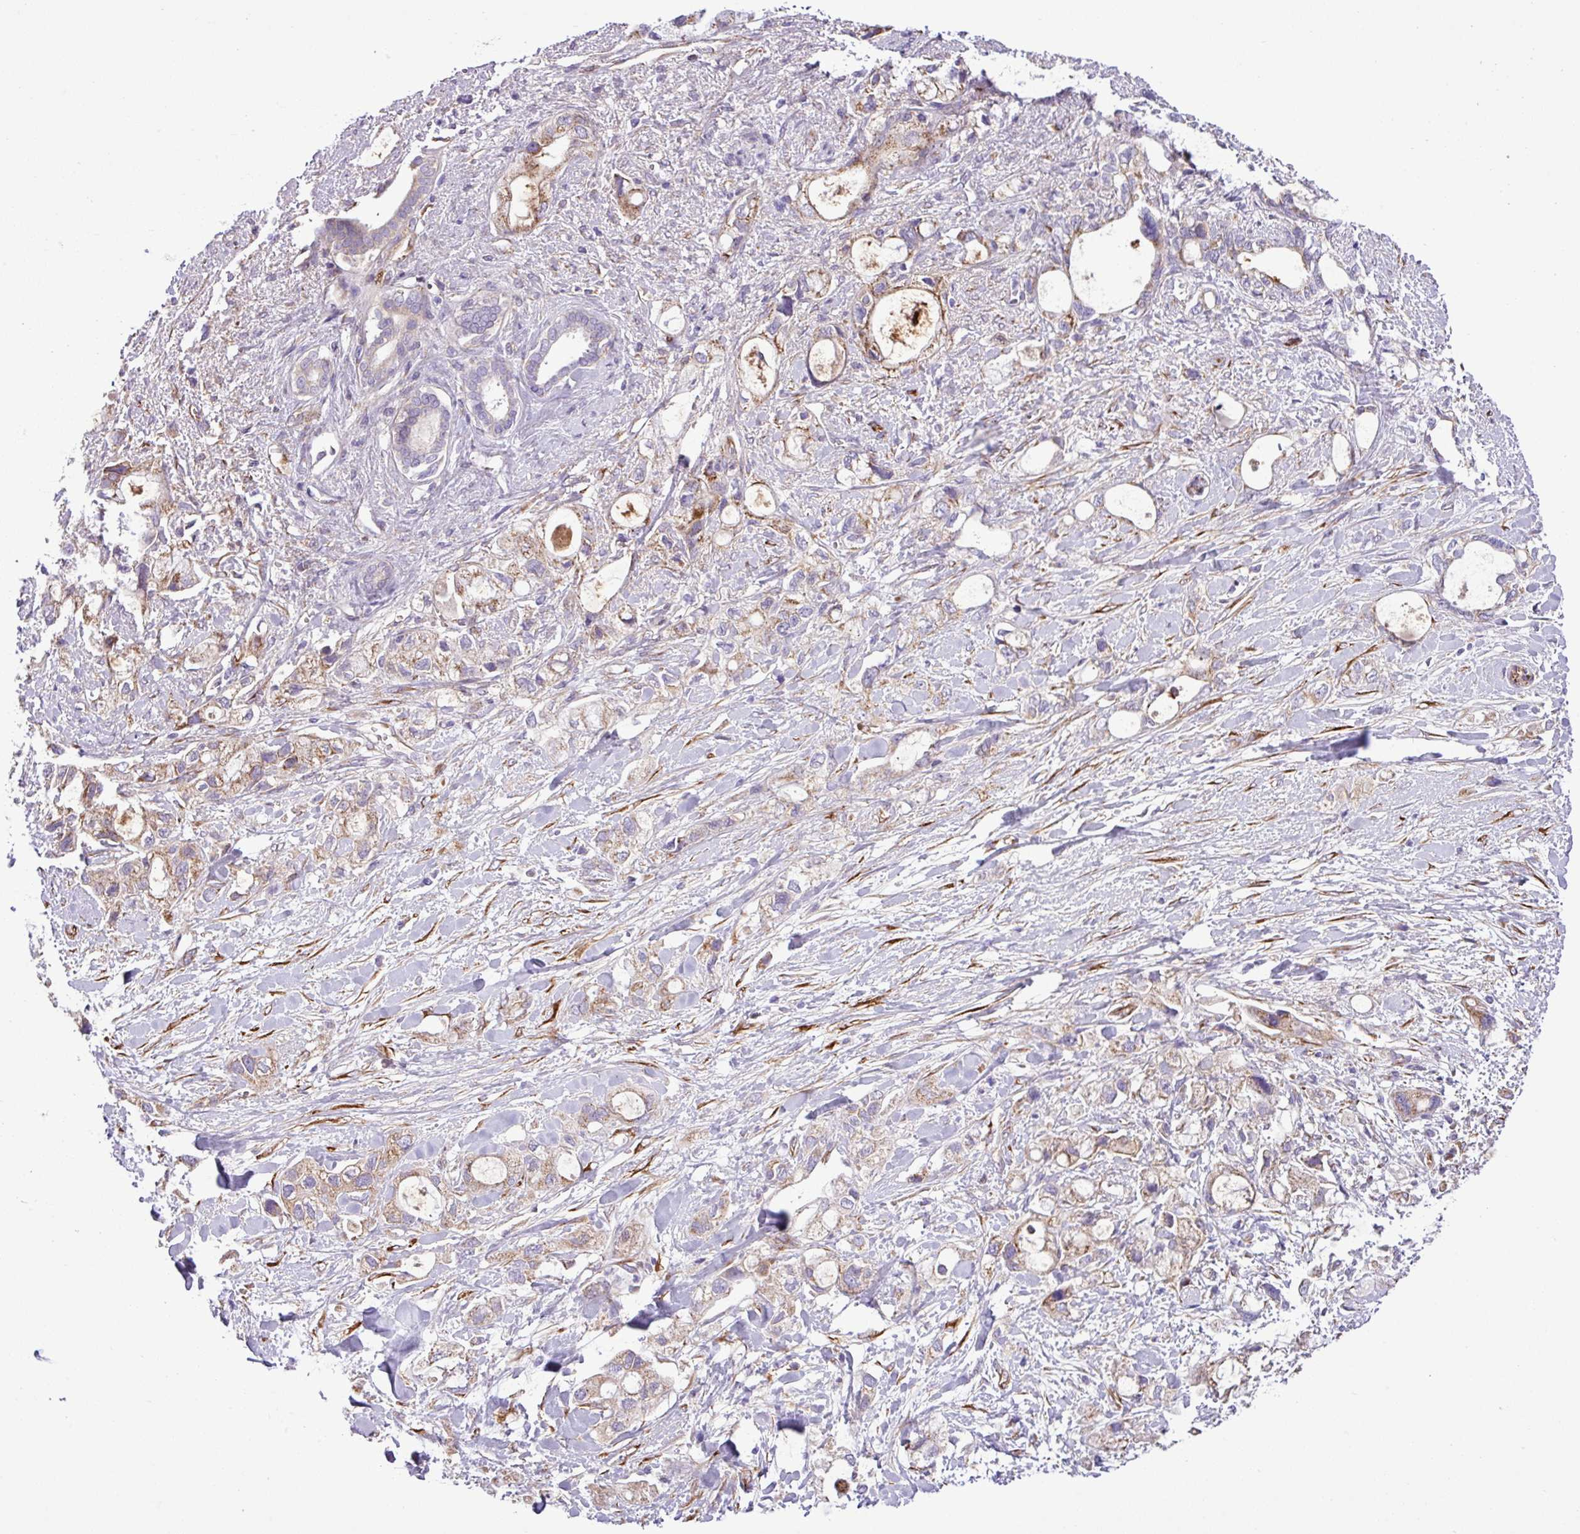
{"staining": {"intensity": "weak", "quantity": ">75%", "location": "cytoplasmic/membranous"}, "tissue": "pancreatic cancer", "cell_type": "Tumor cells", "image_type": "cancer", "snomed": [{"axis": "morphology", "description": "Adenocarcinoma, NOS"}, {"axis": "topography", "description": "Pancreas"}], "caption": "A high-resolution image shows immunohistochemistry (IHC) staining of adenocarcinoma (pancreatic), which displays weak cytoplasmic/membranous positivity in about >75% of tumor cells.", "gene": "CWH43", "patient": {"sex": "female", "age": 56}}